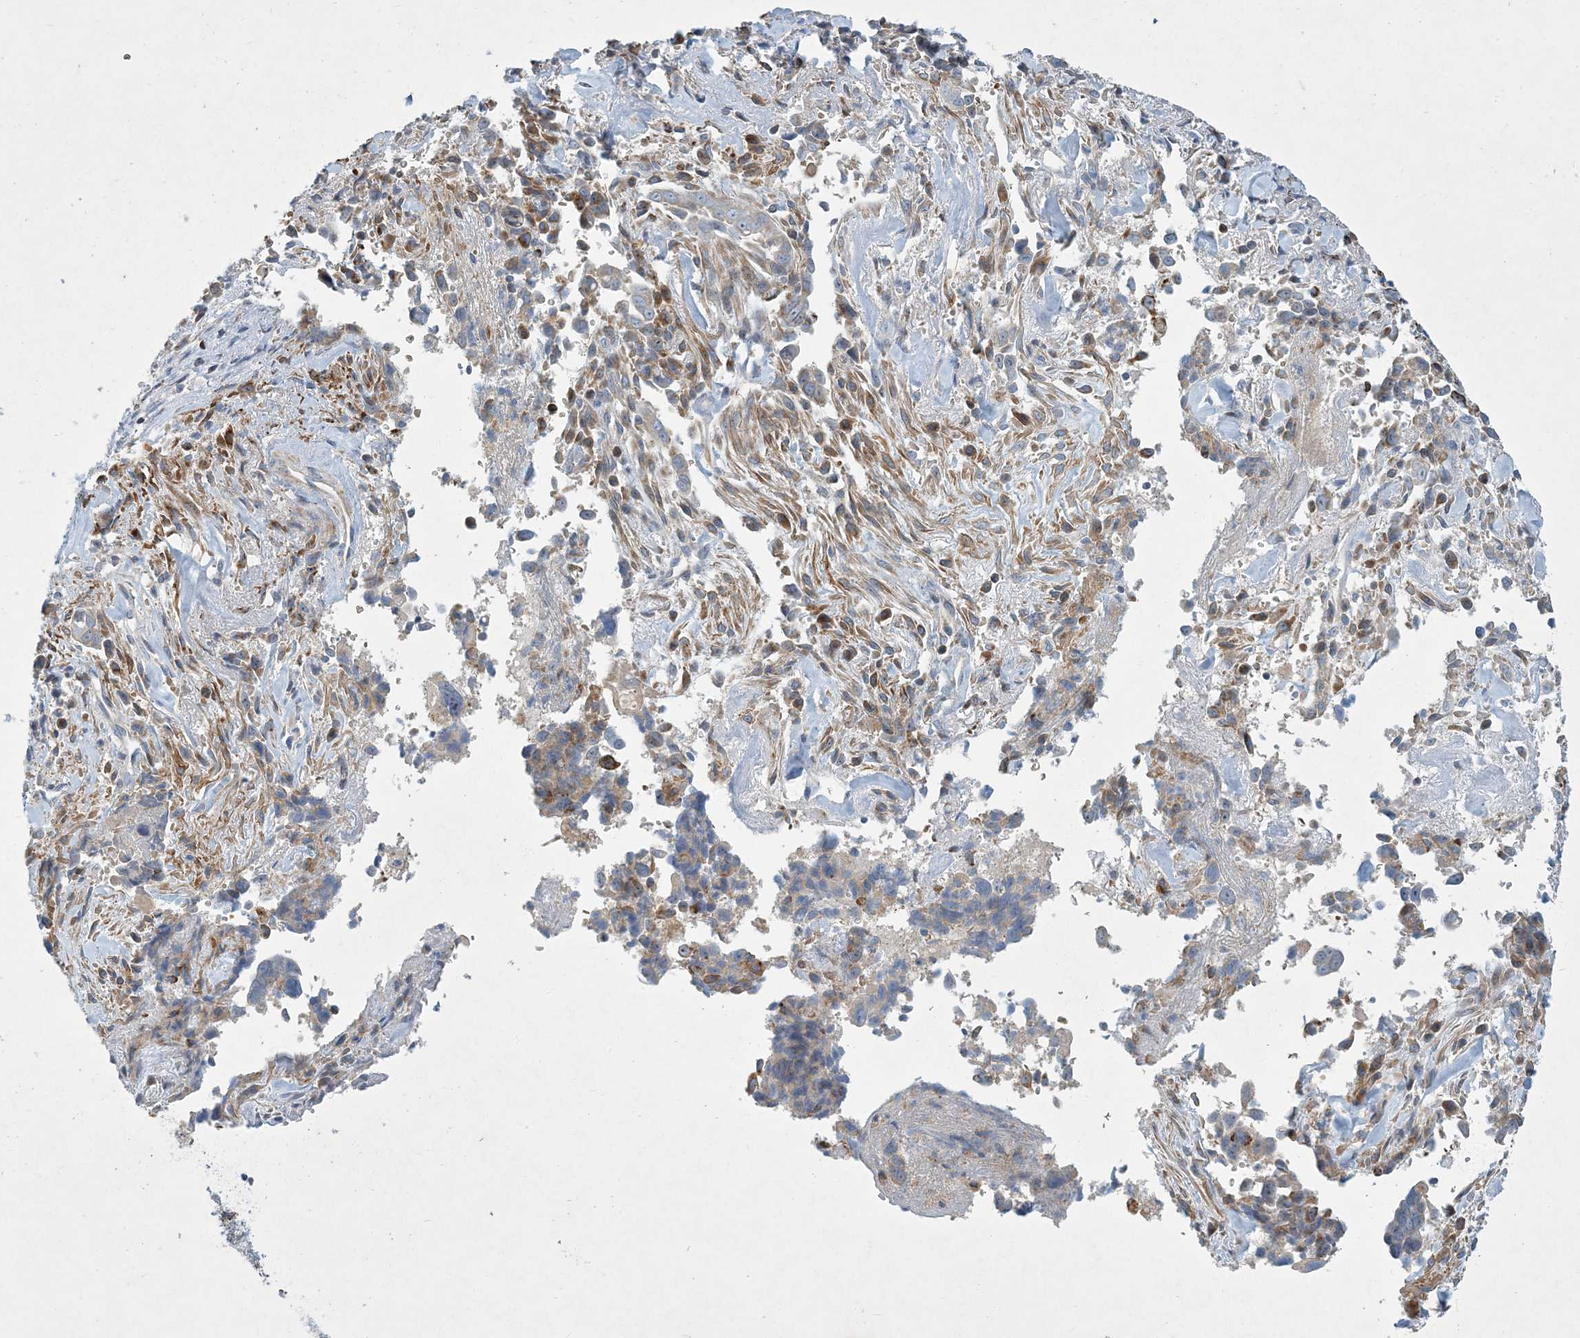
{"staining": {"intensity": "weak", "quantity": "<25%", "location": "cytoplasmic/membranous"}, "tissue": "liver cancer", "cell_type": "Tumor cells", "image_type": "cancer", "snomed": [{"axis": "morphology", "description": "Cholangiocarcinoma"}, {"axis": "topography", "description": "Liver"}], "caption": "IHC of human cholangiocarcinoma (liver) exhibits no staining in tumor cells.", "gene": "LTN1", "patient": {"sex": "female", "age": 79}}